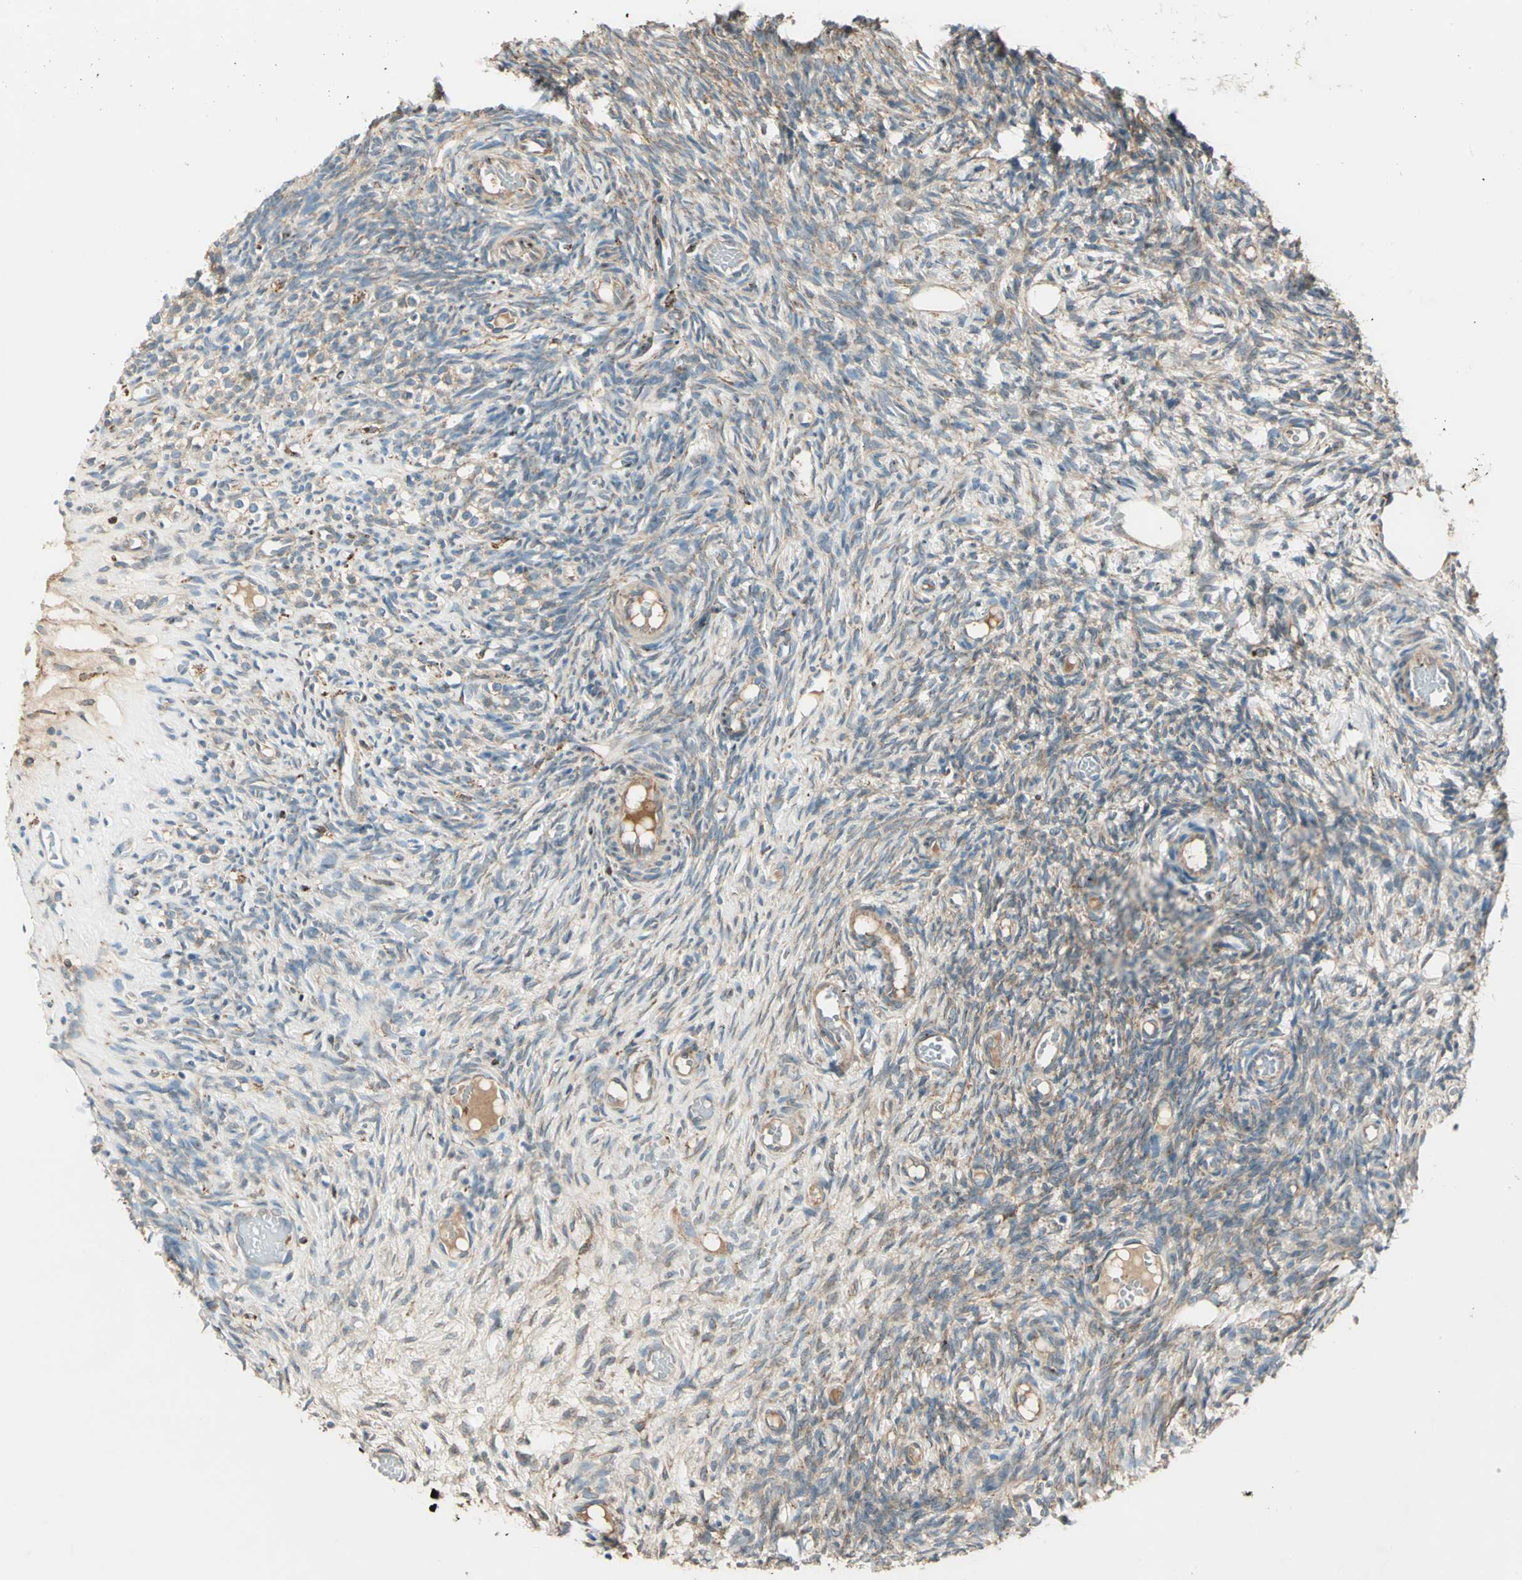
{"staining": {"intensity": "moderate", "quantity": ">75%", "location": "cytoplasmic/membranous"}, "tissue": "ovary", "cell_type": "Ovarian stroma cells", "image_type": "normal", "snomed": [{"axis": "morphology", "description": "Normal tissue, NOS"}, {"axis": "topography", "description": "Ovary"}], "caption": "Unremarkable ovary was stained to show a protein in brown. There is medium levels of moderate cytoplasmic/membranous expression in approximately >75% of ovarian stroma cells.", "gene": "PDIA4", "patient": {"sex": "female", "age": 35}}